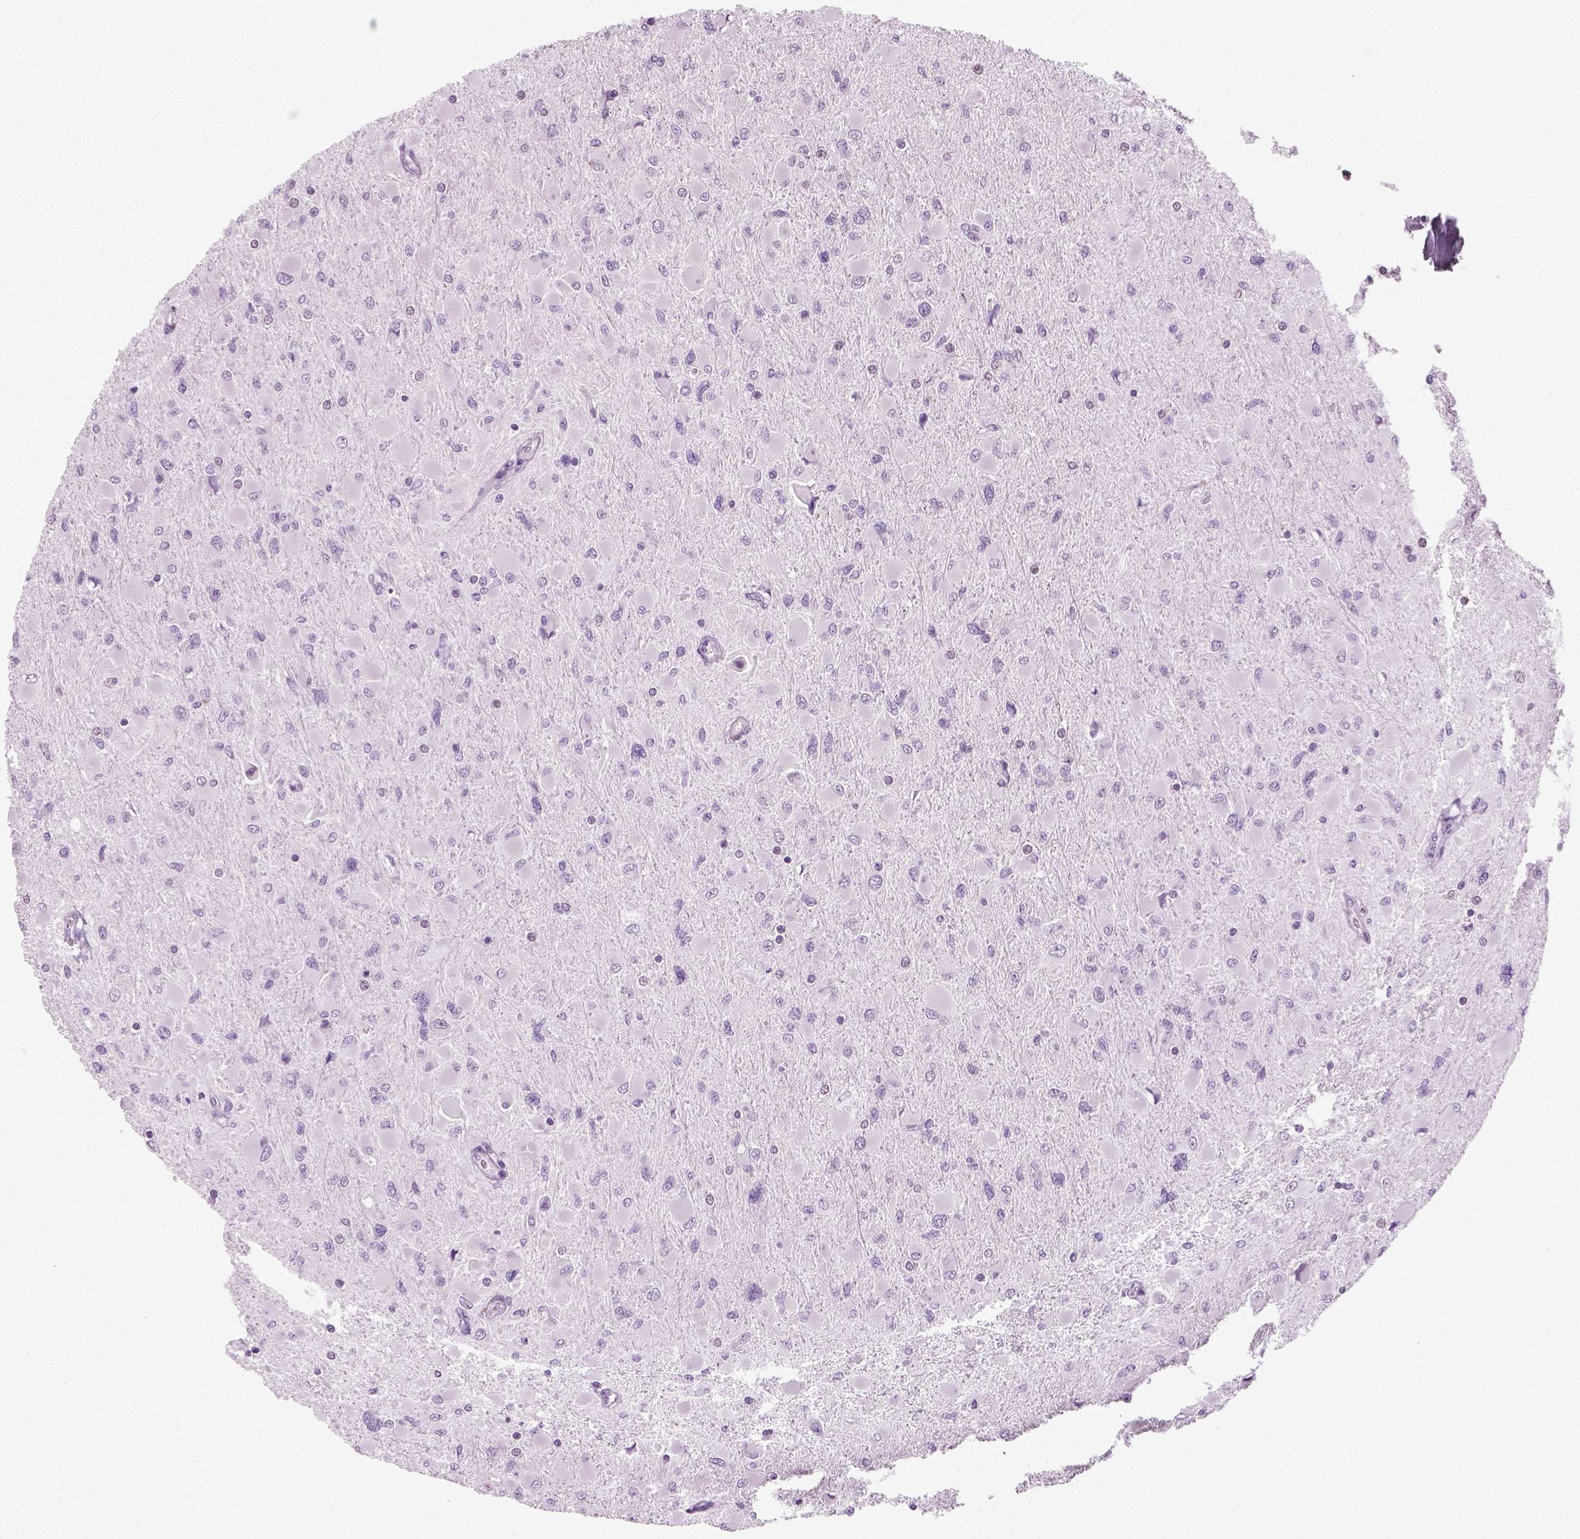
{"staining": {"intensity": "negative", "quantity": "none", "location": "none"}, "tissue": "glioma", "cell_type": "Tumor cells", "image_type": "cancer", "snomed": [{"axis": "morphology", "description": "Glioma, malignant, High grade"}, {"axis": "topography", "description": "Cerebral cortex"}], "caption": "This is an IHC image of malignant glioma (high-grade). There is no expression in tumor cells.", "gene": "SPATA31E1", "patient": {"sex": "female", "age": 36}}